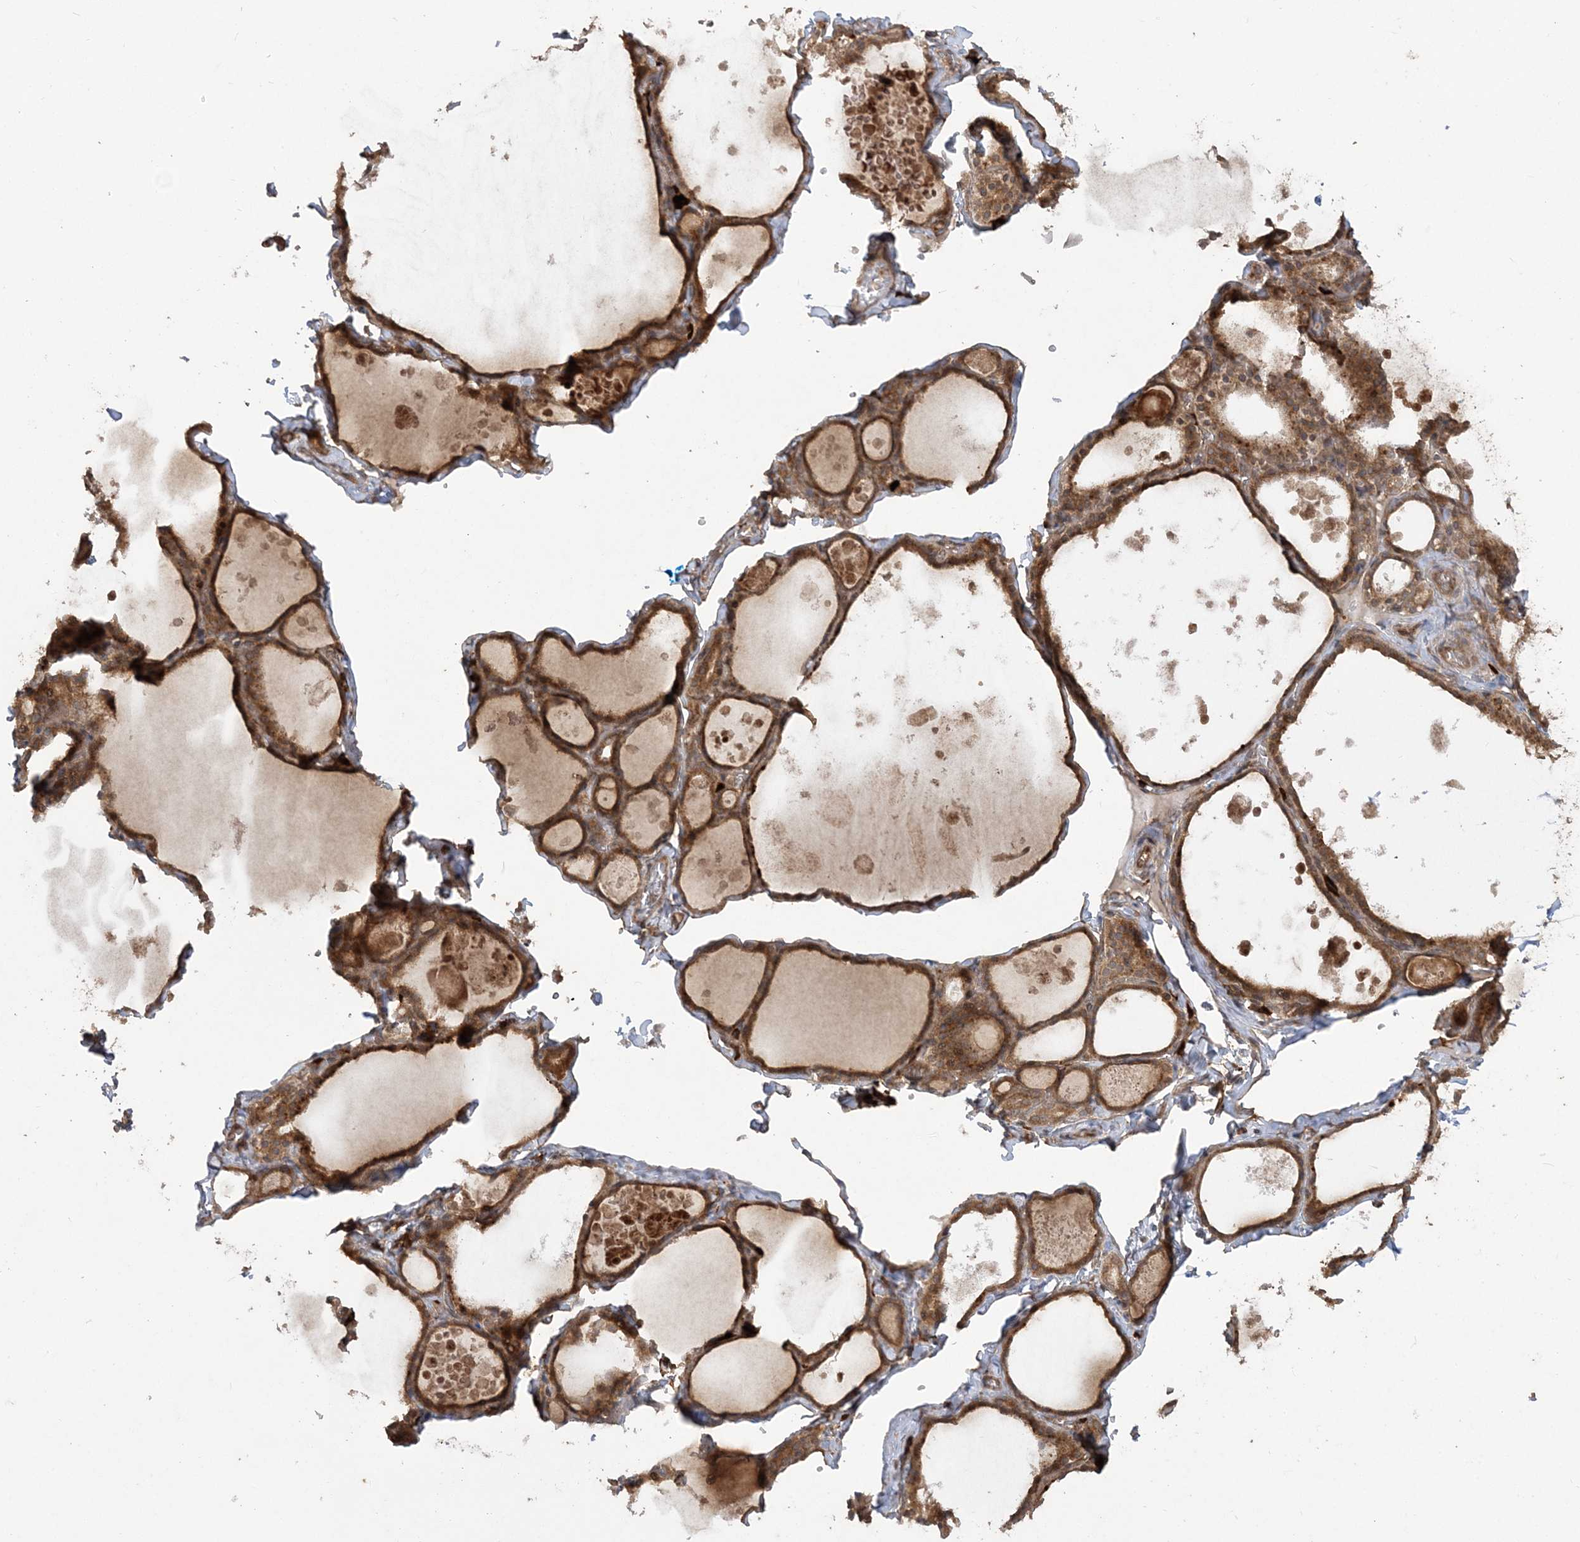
{"staining": {"intensity": "moderate", "quantity": ">75%", "location": "cytoplasmic/membranous"}, "tissue": "thyroid gland", "cell_type": "Glandular cells", "image_type": "normal", "snomed": [{"axis": "morphology", "description": "Normal tissue, NOS"}, {"axis": "topography", "description": "Thyroid gland"}], "caption": "Immunohistochemical staining of benign thyroid gland exhibits moderate cytoplasmic/membranous protein staining in about >75% of glandular cells. The staining was performed using DAB (3,3'-diaminobenzidine) to visualize the protein expression in brown, while the nuclei were stained in blue with hematoxylin (Magnification: 20x).", "gene": "HERPUD1", "patient": {"sex": "male", "age": 56}}